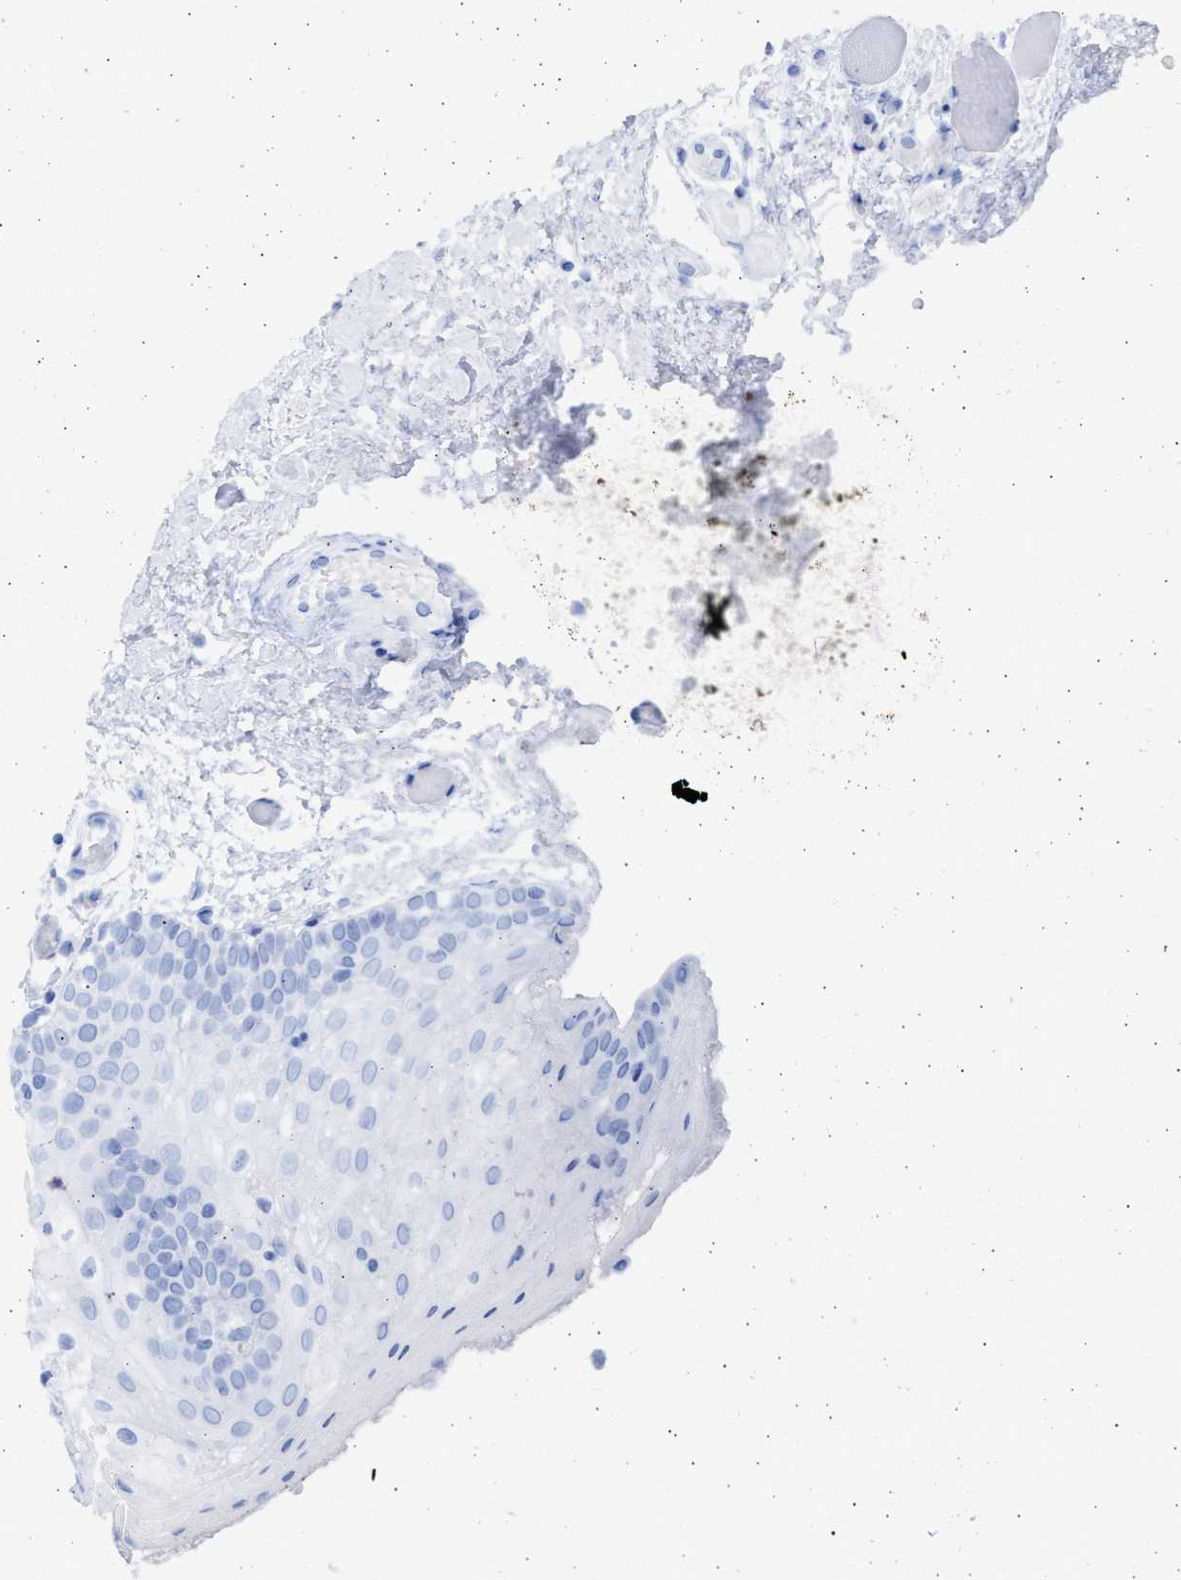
{"staining": {"intensity": "negative", "quantity": "none", "location": "none"}, "tissue": "oral mucosa", "cell_type": "Squamous epithelial cells", "image_type": "normal", "snomed": [{"axis": "morphology", "description": "Normal tissue, NOS"}, {"axis": "morphology", "description": "Squamous cell carcinoma, NOS"}, {"axis": "topography", "description": "Oral tissue"}, {"axis": "topography", "description": "Head-Neck"}], "caption": "This is a photomicrograph of IHC staining of normal oral mucosa, which shows no positivity in squamous epithelial cells. (Stains: DAB immunohistochemistry with hematoxylin counter stain, Microscopy: brightfield microscopy at high magnification).", "gene": "ALDOC", "patient": {"sex": "male", "age": 71}}